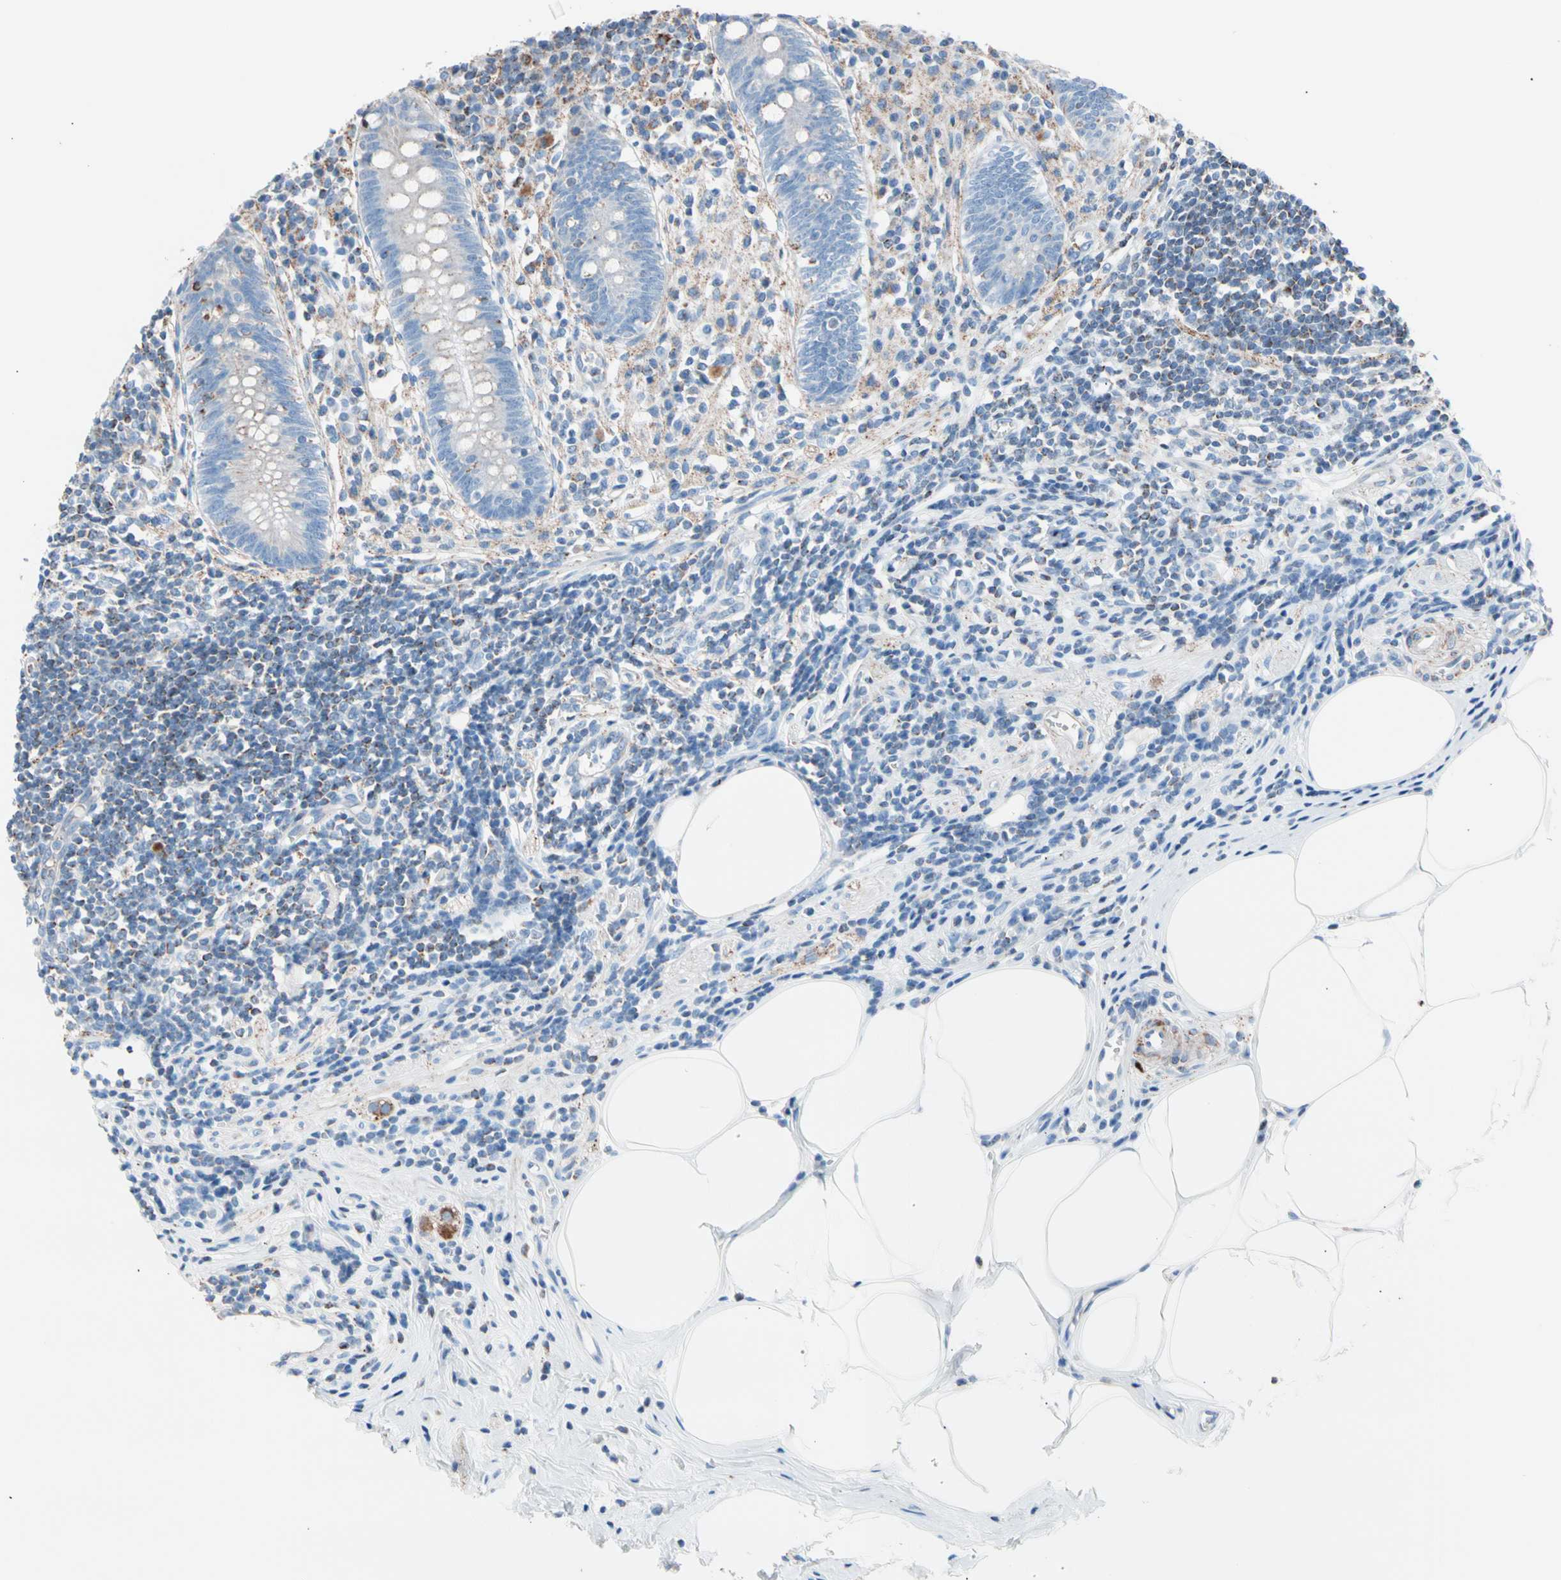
{"staining": {"intensity": "moderate", "quantity": "<25%", "location": "cytoplasmic/membranous"}, "tissue": "appendix", "cell_type": "Glandular cells", "image_type": "normal", "snomed": [{"axis": "morphology", "description": "Normal tissue, NOS"}, {"axis": "topography", "description": "Appendix"}], "caption": "Unremarkable appendix displays moderate cytoplasmic/membranous expression in approximately <25% of glandular cells (DAB IHC, brown staining for protein, blue staining for nuclei)..", "gene": "HK1", "patient": {"sex": "female", "age": 50}}